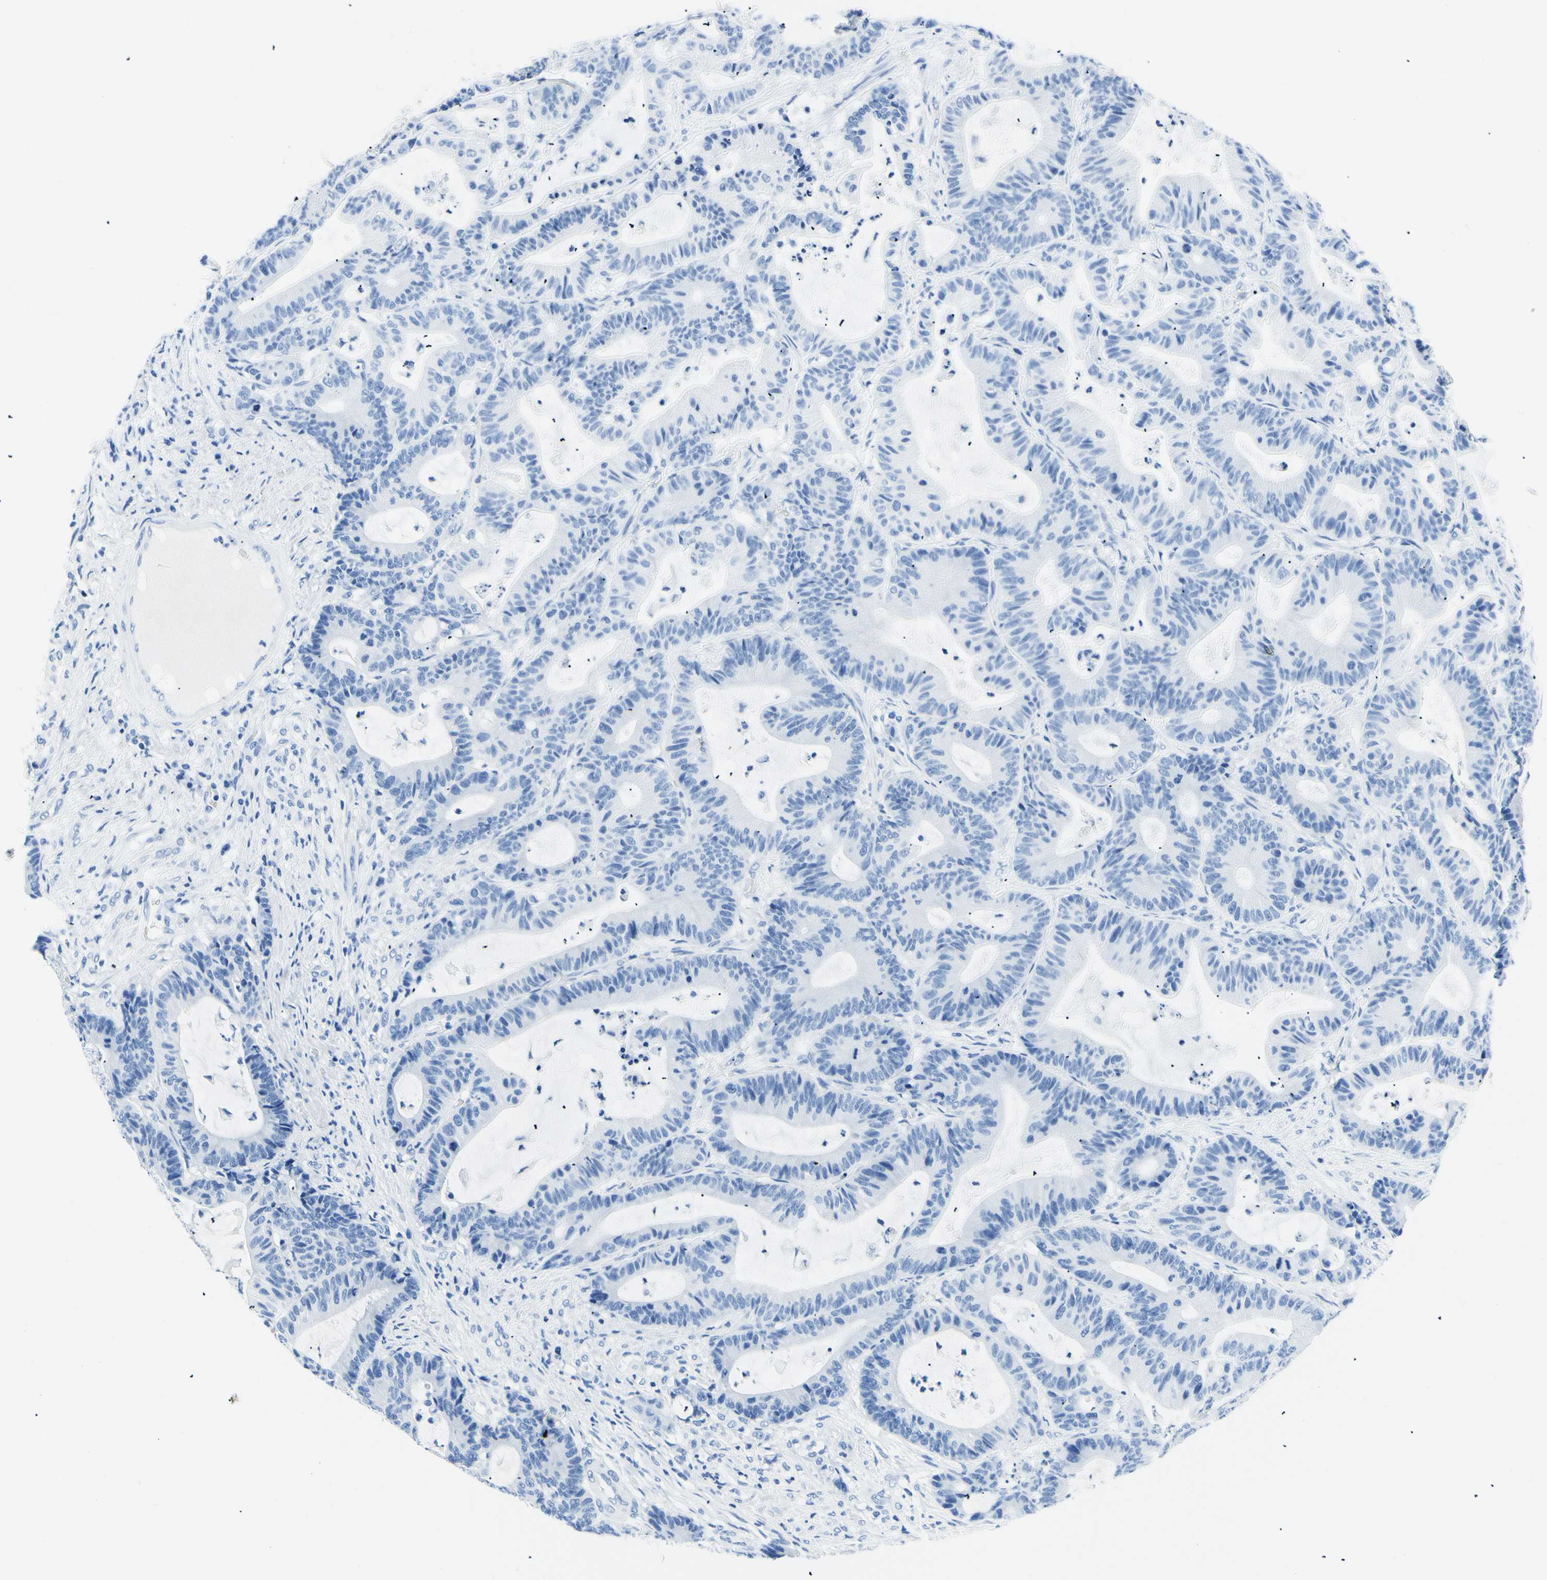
{"staining": {"intensity": "negative", "quantity": "none", "location": "none"}, "tissue": "colorectal cancer", "cell_type": "Tumor cells", "image_type": "cancer", "snomed": [{"axis": "morphology", "description": "Adenocarcinoma, NOS"}, {"axis": "topography", "description": "Colon"}], "caption": "This is an immunohistochemistry micrograph of adenocarcinoma (colorectal). There is no positivity in tumor cells.", "gene": "MYH2", "patient": {"sex": "female", "age": 84}}